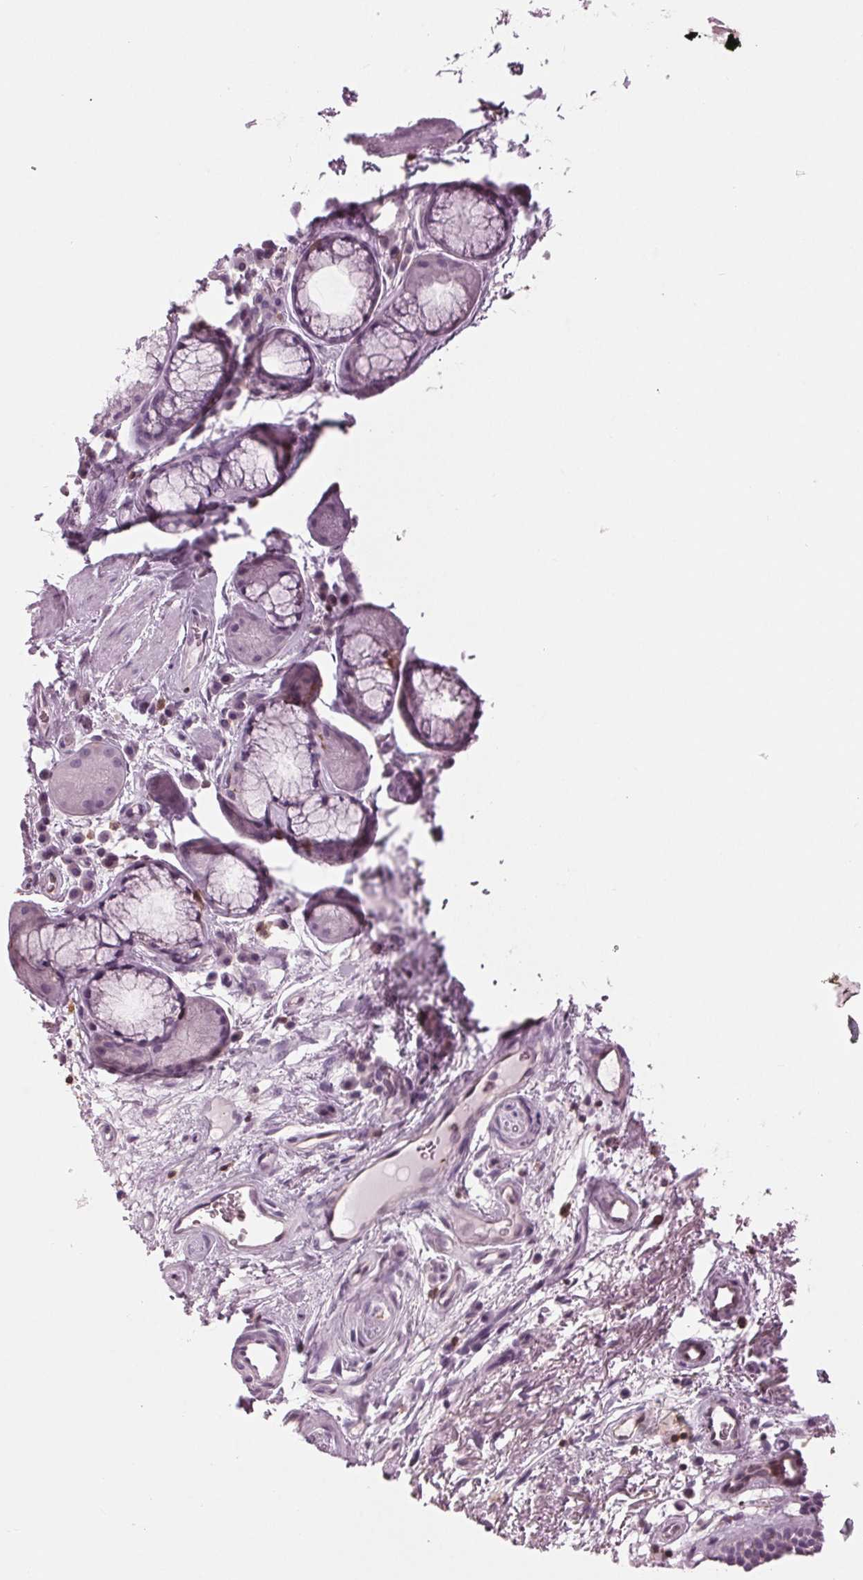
{"staining": {"intensity": "negative", "quantity": "none", "location": "none"}, "tissue": "bronchus", "cell_type": "Respiratory epithelial cells", "image_type": "normal", "snomed": [{"axis": "morphology", "description": "Normal tissue, NOS"}, {"axis": "topography", "description": "Cartilage tissue"}, {"axis": "topography", "description": "Bronchus"}], "caption": "Respiratory epithelial cells are negative for brown protein staining in benign bronchus. (Brightfield microscopy of DAB (3,3'-diaminobenzidine) IHC at high magnification).", "gene": "BTLA", "patient": {"sex": "male", "age": 58}}